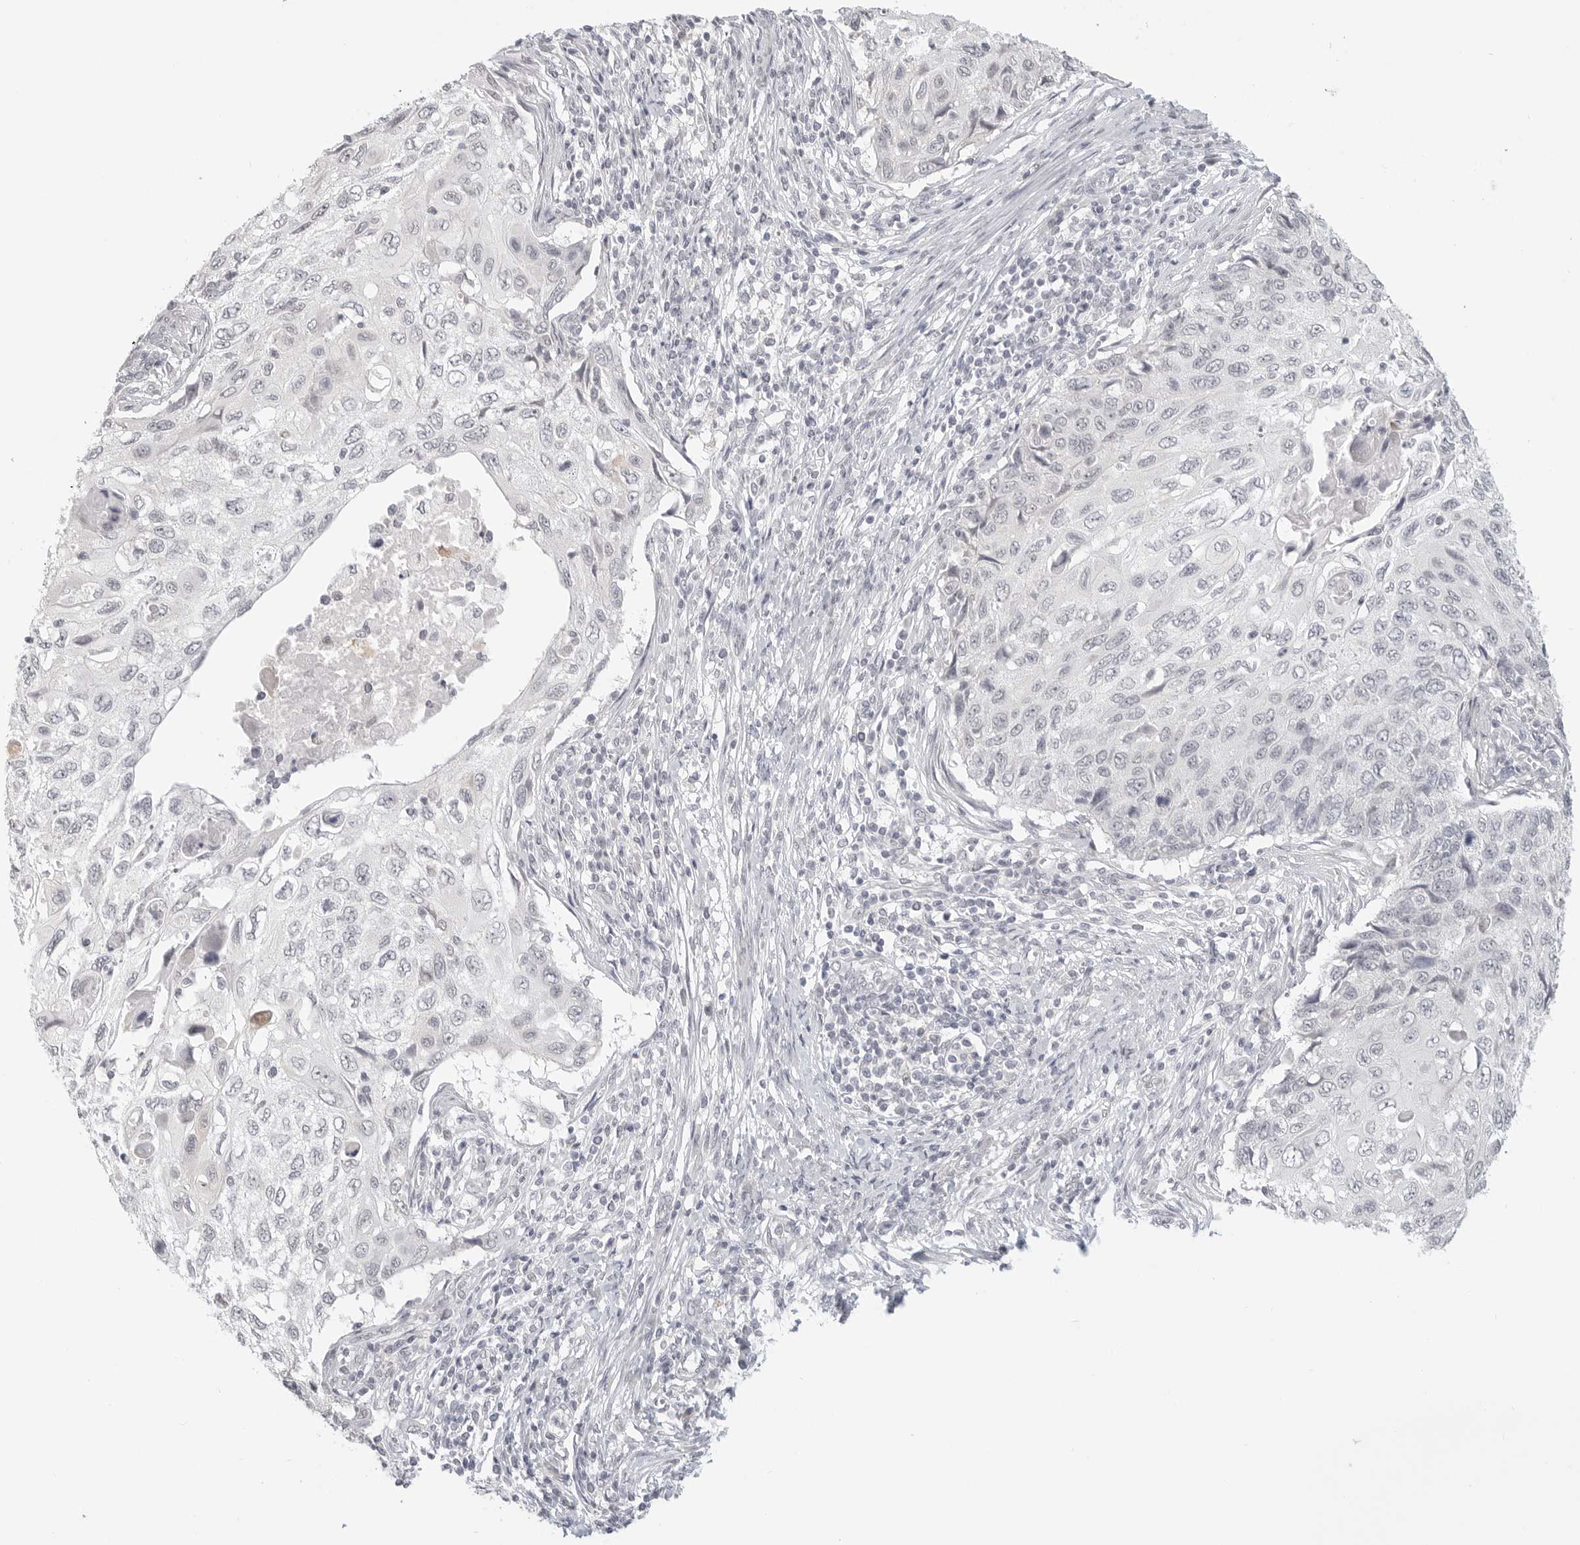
{"staining": {"intensity": "negative", "quantity": "none", "location": "none"}, "tissue": "cervical cancer", "cell_type": "Tumor cells", "image_type": "cancer", "snomed": [{"axis": "morphology", "description": "Squamous cell carcinoma, NOS"}, {"axis": "topography", "description": "Cervix"}], "caption": "An image of human cervical cancer is negative for staining in tumor cells.", "gene": "KLK11", "patient": {"sex": "female", "age": 70}}